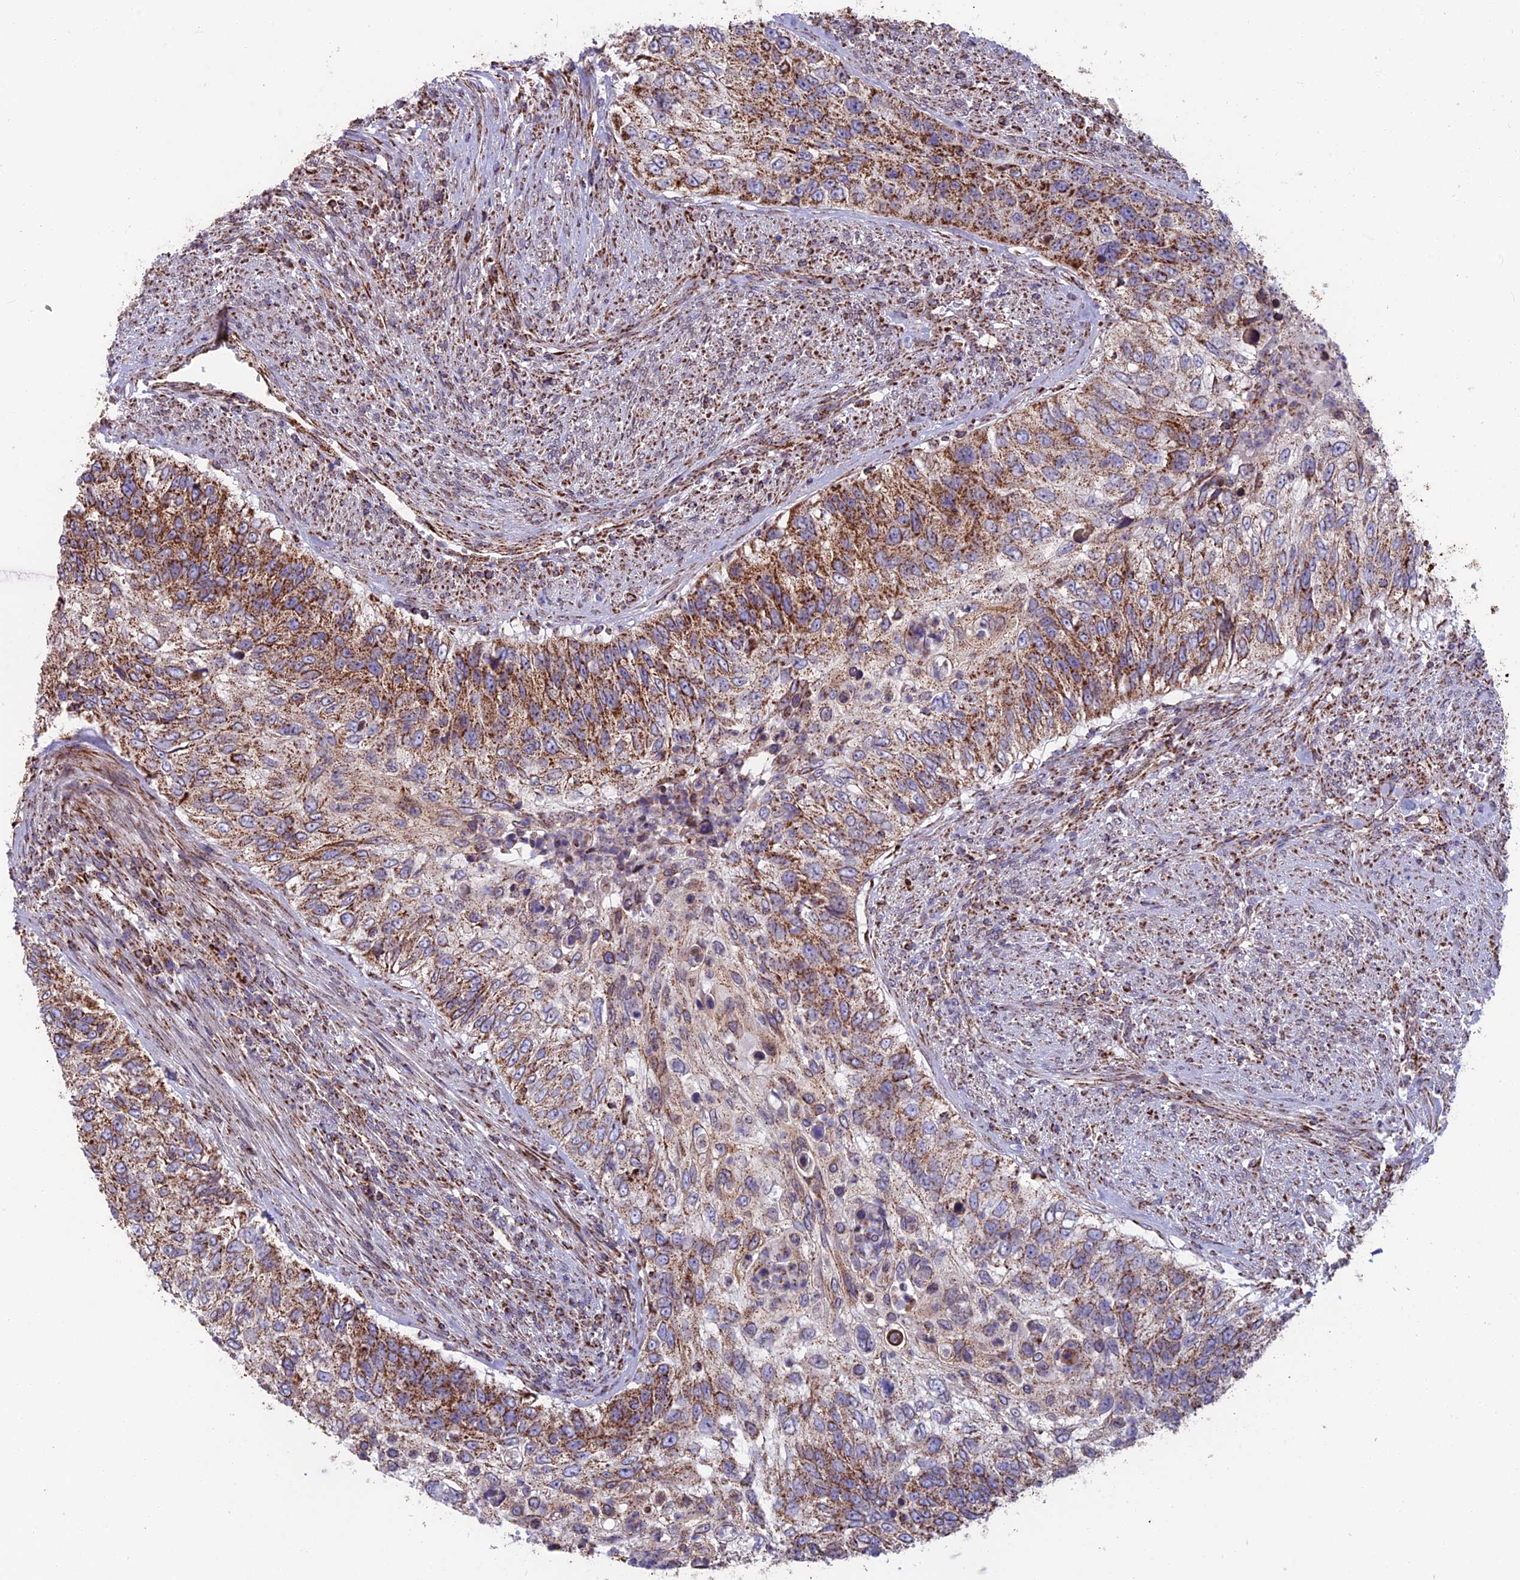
{"staining": {"intensity": "strong", "quantity": "25%-75%", "location": "cytoplasmic/membranous"}, "tissue": "urothelial cancer", "cell_type": "Tumor cells", "image_type": "cancer", "snomed": [{"axis": "morphology", "description": "Urothelial carcinoma, High grade"}, {"axis": "topography", "description": "Urinary bladder"}], "caption": "IHC of human urothelial cancer demonstrates high levels of strong cytoplasmic/membranous expression in approximately 25%-75% of tumor cells.", "gene": "CS", "patient": {"sex": "female", "age": 60}}